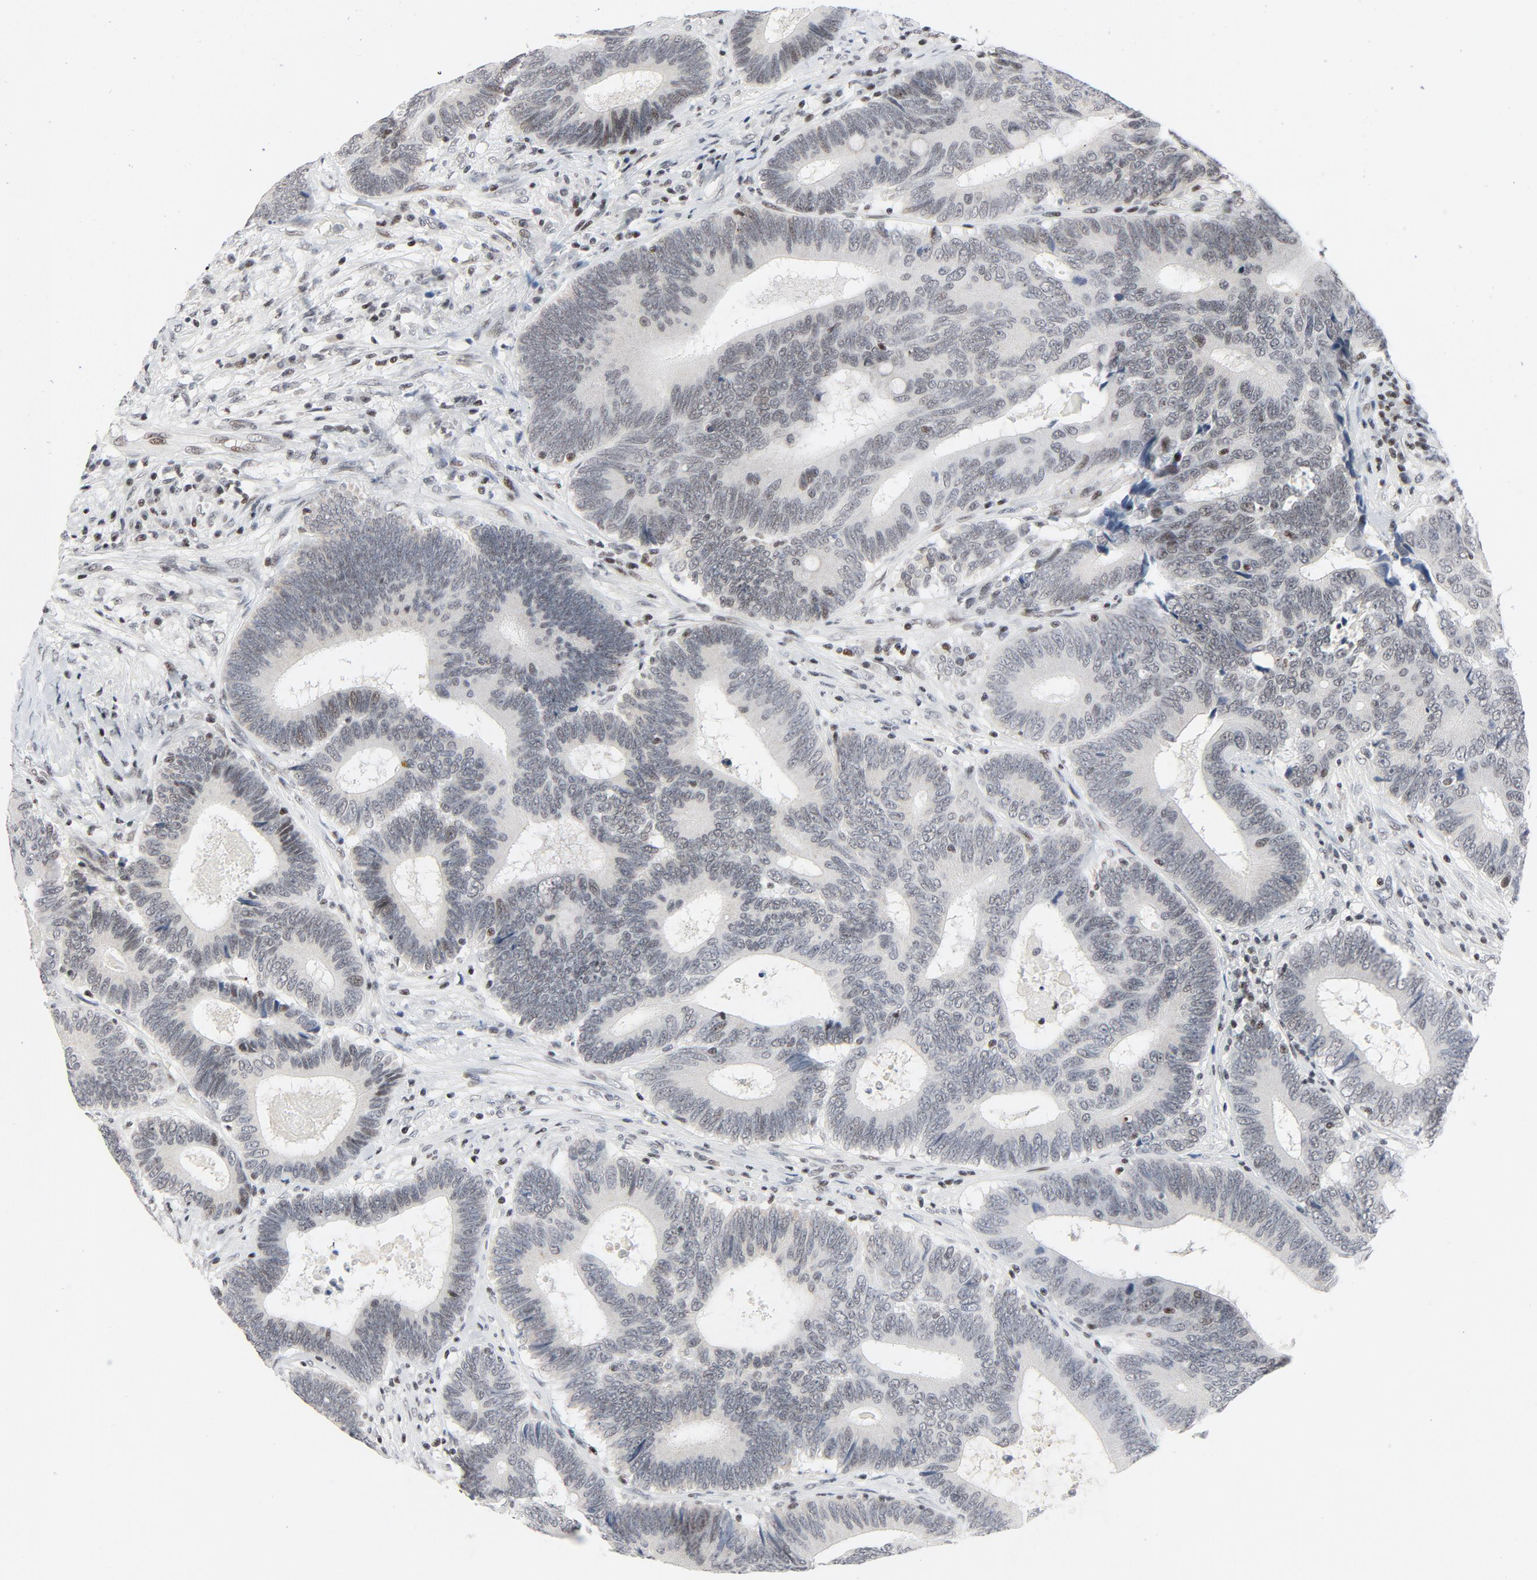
{"staining": {"intensity": "weak", "quantity": "<25%", "location": "nuclear"}, "tissue": "colorectal cancer", "cell_type": "Tumor cells", "image_type": "cancer", "snomed": [{"axis": "morphology", "description": "Normal tissue, NOS"}, {"axis": "morphology", "description": "Adenocarcinoma, NOS"}, {"axis": "topography", "description": "Colon"}], "caption": "A micrograph of human adenocarcinoma (colorectal) is negative for staining in tumor cells.", "gene": "GABPA", "patient": {"sex": "female", "age": 78}}